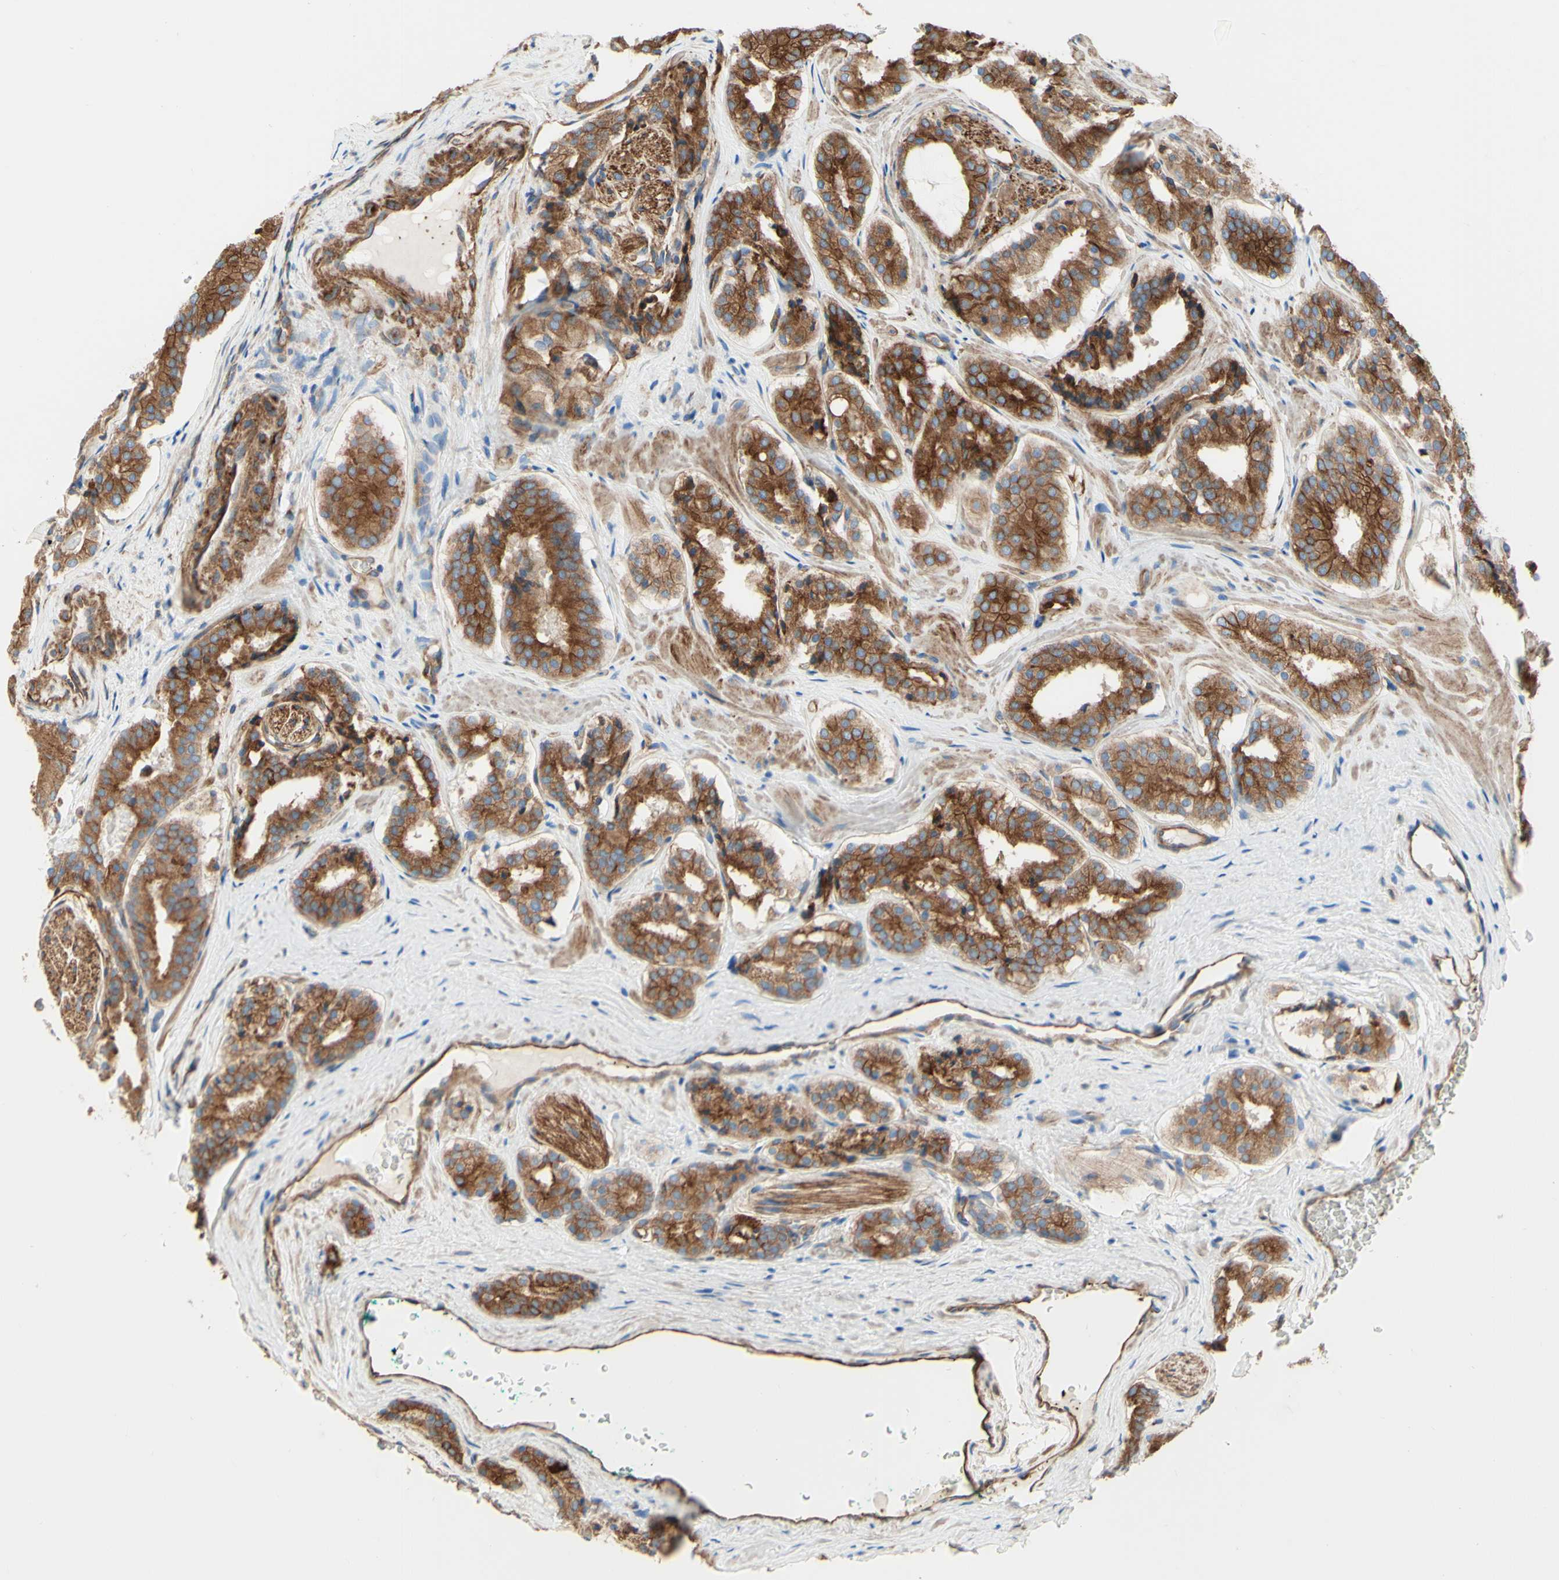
{"staining": {"intensity": "moderate", "quantity": ">75%", "location": "cytoplasmic/membranous"}, "tissue": "prostate cancer", "cell_type": "Tumor cells", "image_type": "cancer", "snomed": [{"axis": "morphology", "description": "Adenocarcinoma, High grade"}, {"axis": "topography", "description": "Prostate"}], "caption": "Prostate cancer (adenocarcinoma (high-grade)) stained with immunohistochemistry (IHC) exhibits moderate cytoplasmic/membranous positivity in approximately >75% of tumor cells. The staining is performed using DAB brown chromogen to label protein expression. The nuclei are counter-stained blue using hematoxylin.", "gene": "ENDOD1", "patient": {"sex": "male", "age": 60}}